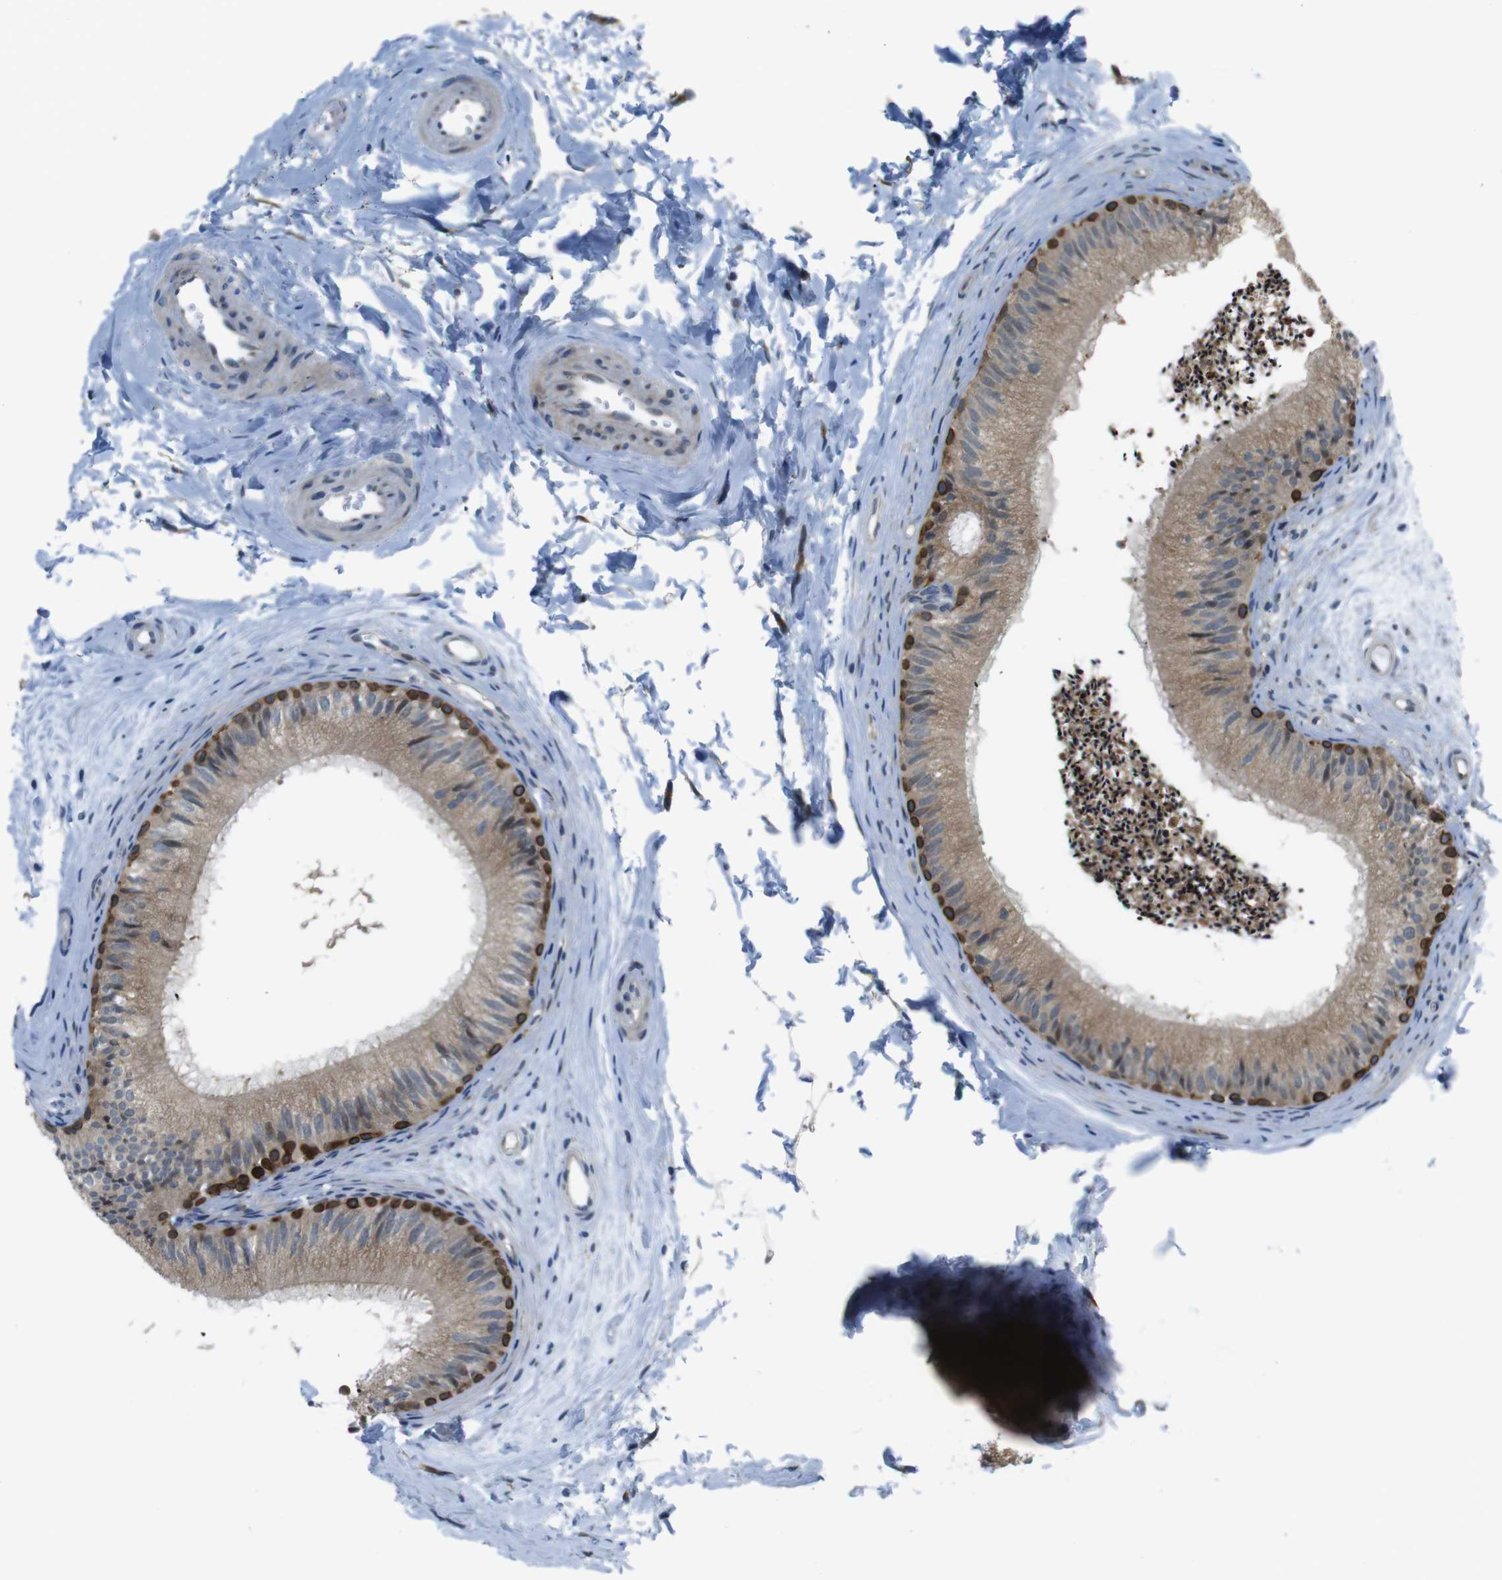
{"staining": {"intensity": "strong", "quantity": "25%-75%", "location": "cytoplasmic/membranous"}, "tissue": "epididymis", "cell_type": "Glandular cells", "image_type": "normal", "snomed": [{"axis": "morphology", "description": "Normal tissue, NOS"}, {"axis": "topography", "description": "Epididymis"}], "caption": "A photomicrograph showing strong cytoplasmic/membranous positivity in about 25%-75% of glandular cells in normal epididymis, as visualized by brown immunohistochemical staining.", "gene": "ZDHHC3", "patient": {"sex": "male", "age": 56}}